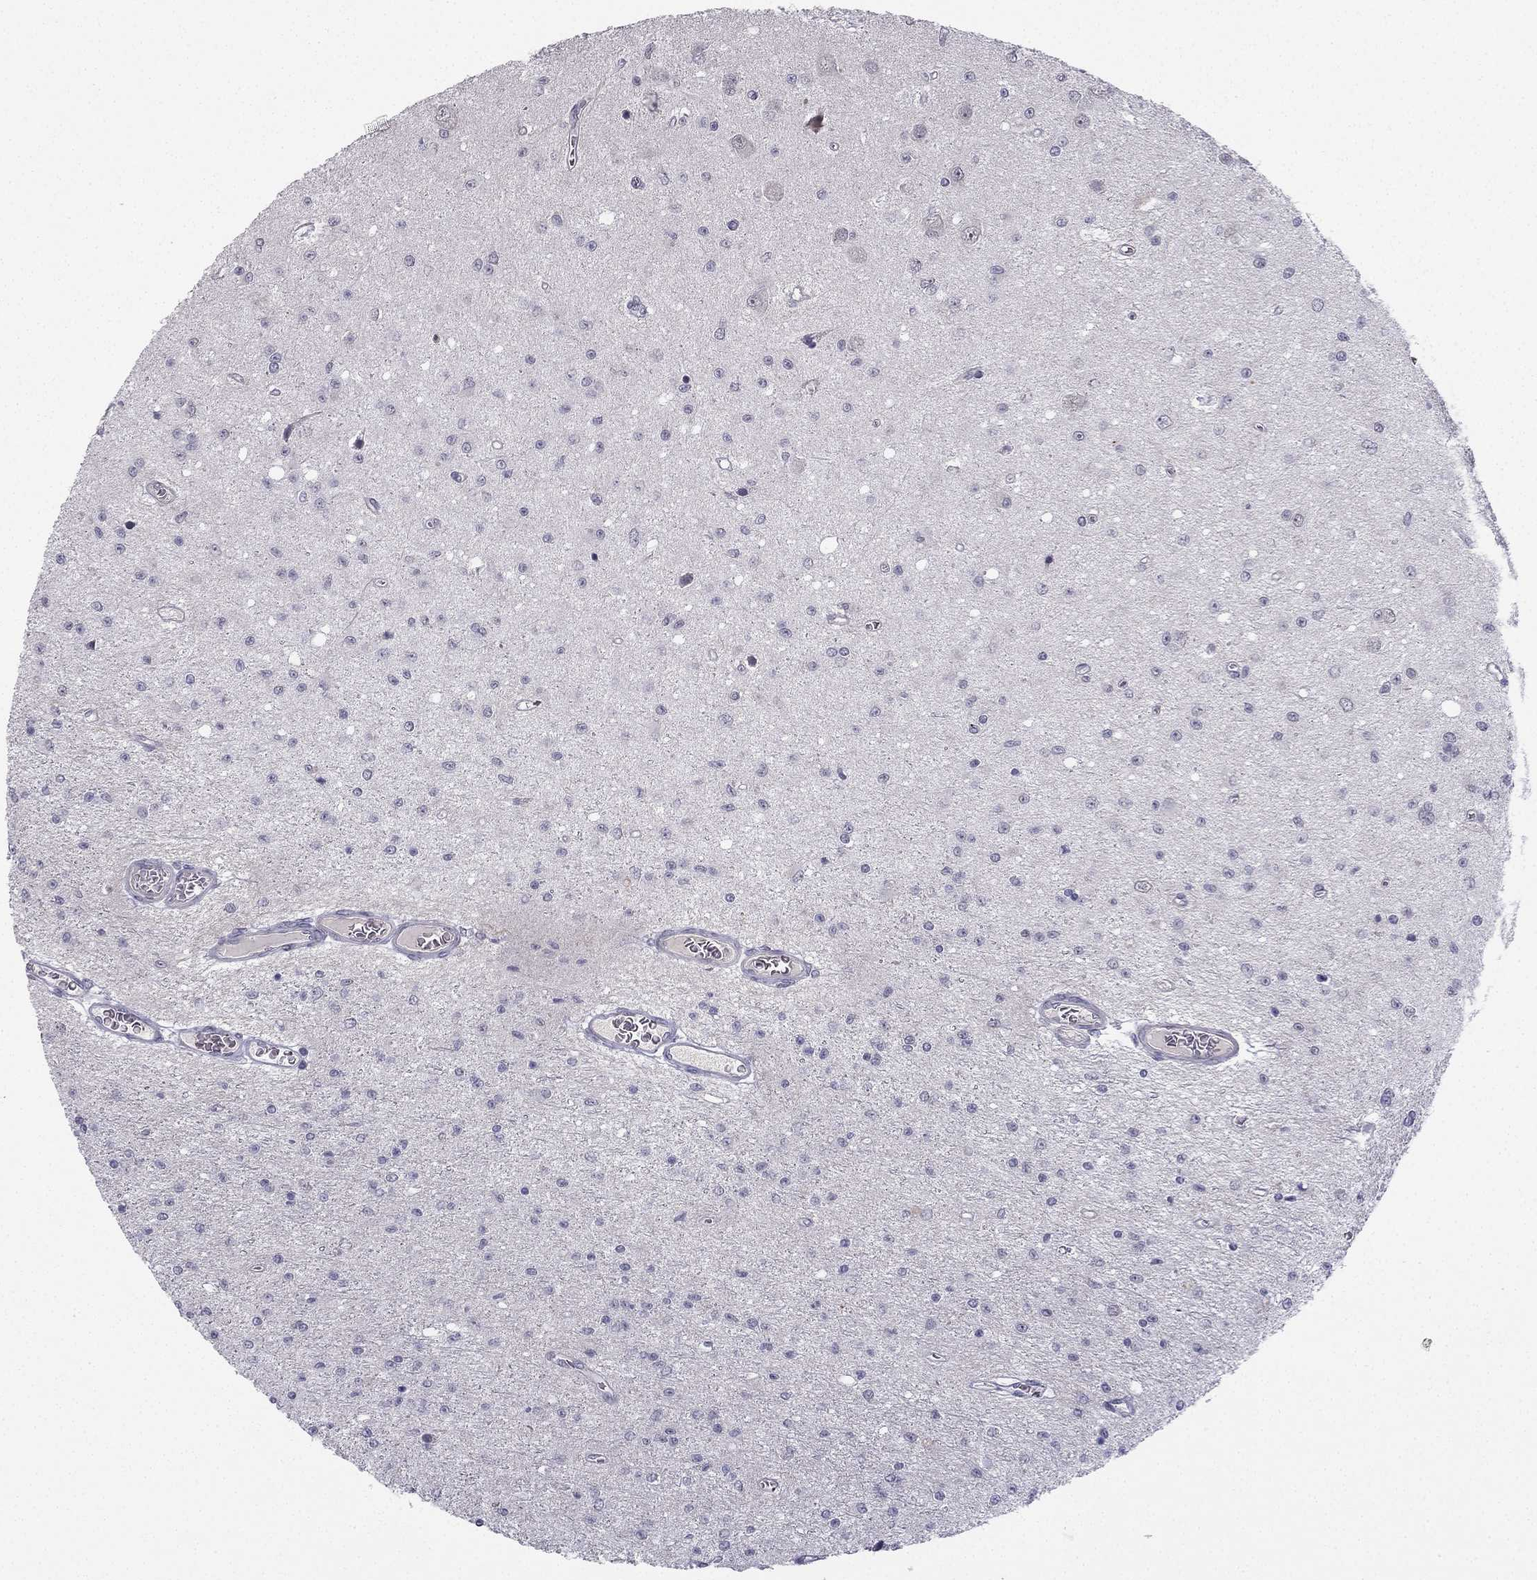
{"staining": {"intensity": "negative", "quantity": "none", "location": "none"}, "tissue": "glioma", "cell_type": "Tumor cells", "image_type": "cancer", "snomed": [{"axis": "morphology", "description": "Glioma, malignant, Low grade"}, {"axis": "topography", "description": "Brain"}], "caption": "Histopathology image shows no significant protein expression in tumor cells of glioma.", "gene": "CHST8", "patient": {"sex": "female", "age": 45}}